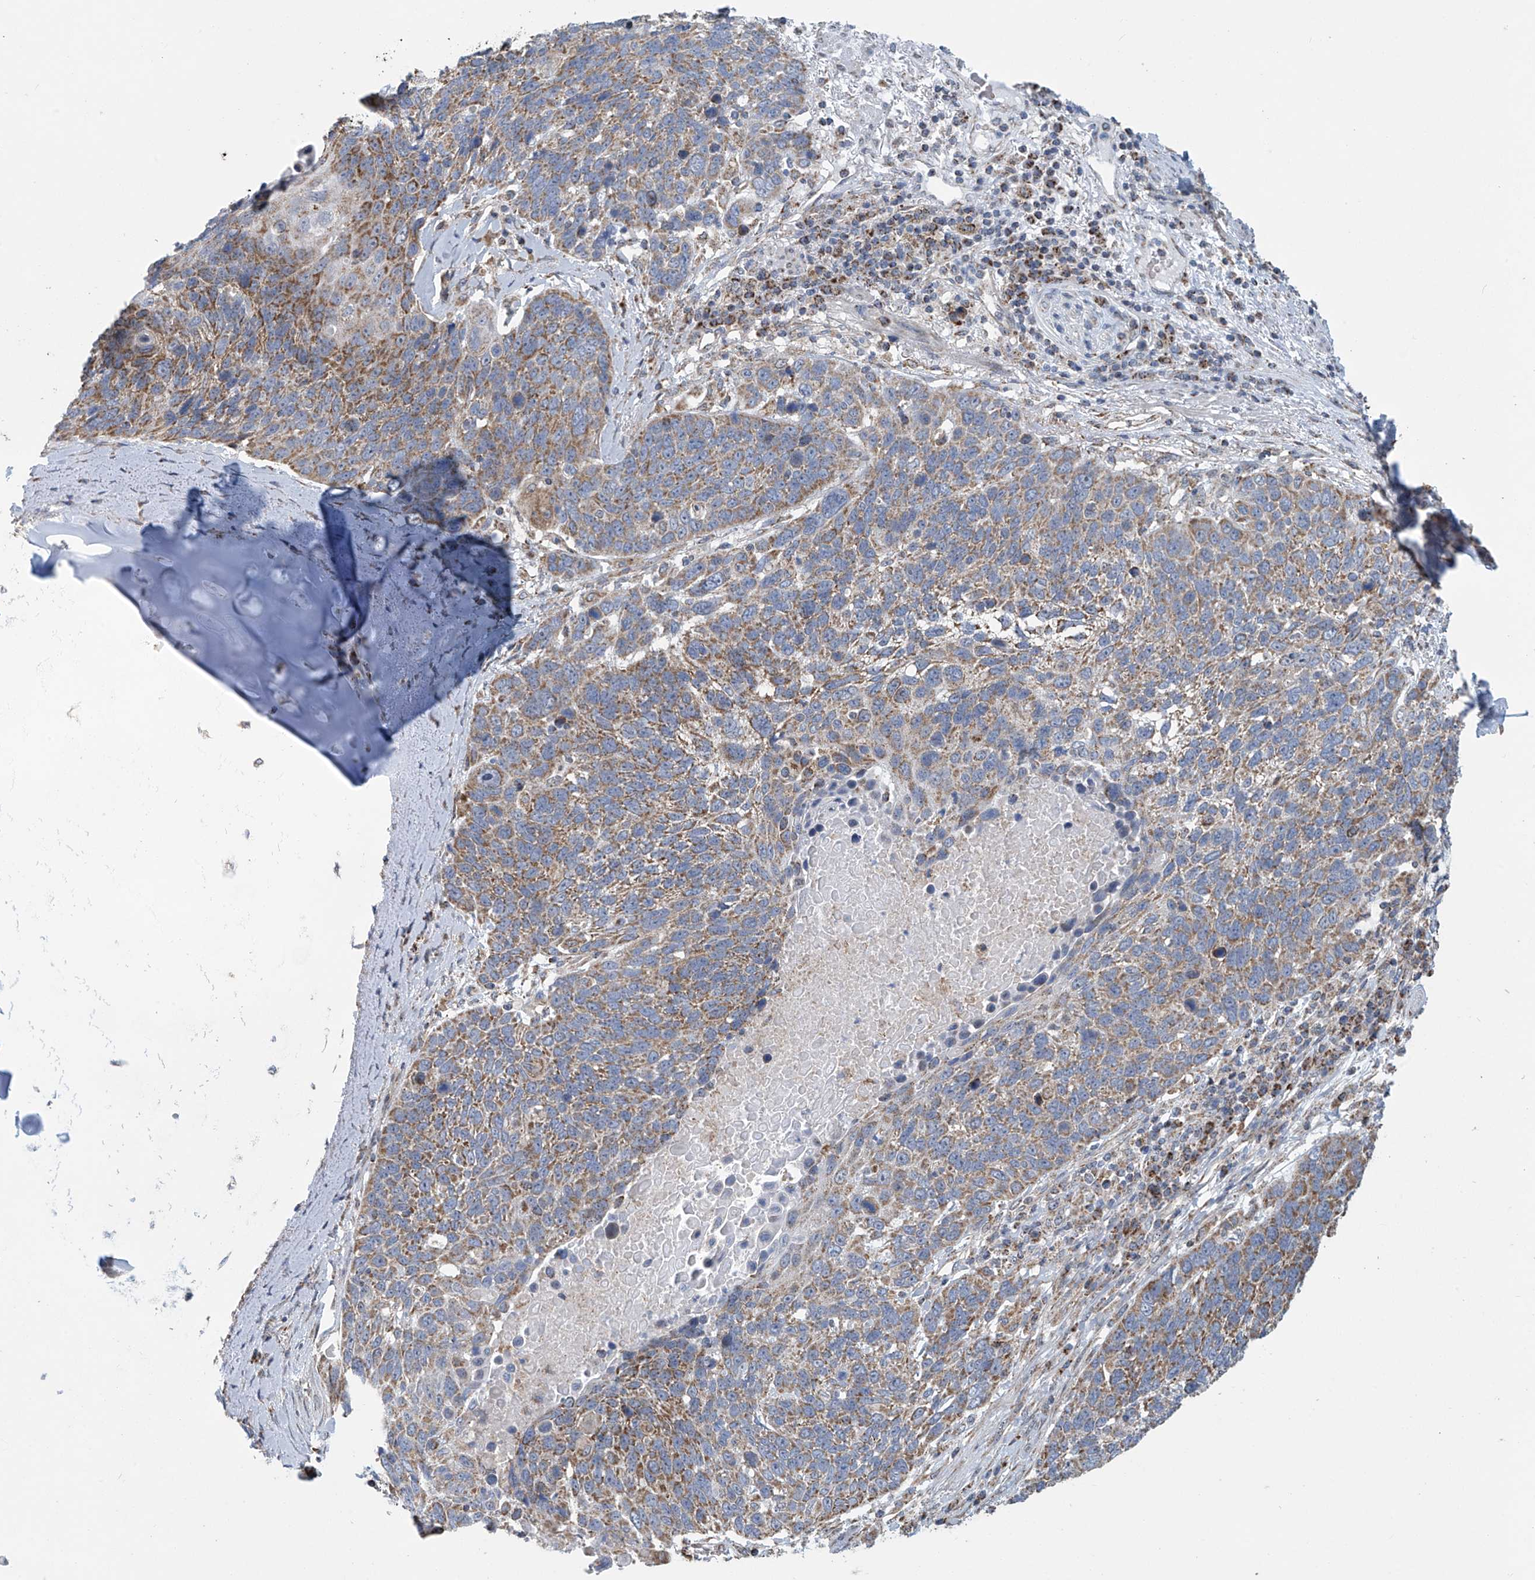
{"staining": {"intensity": "moderate", "quantity": ">75%", "location": "cytoplasmic/membranous"}, "tissue": "lung cancer", "cell_type": "Tumor cells", "image_type": "cancer", "snomed": [{"axis": "morphology", "description": "Squamous cell carcinoma, NOS"}, {"axis": "topography", "description": "Lung"}], "caption": "The micrograph displays immunohistochemical staining of squamous cell carcinoma (lung). There is moderate cytoplasmic/membranous staining is identified in approximately >75% of tumor cells.", "gene": "COMMD1", "patient": {"sex": "male", "age": 66}}